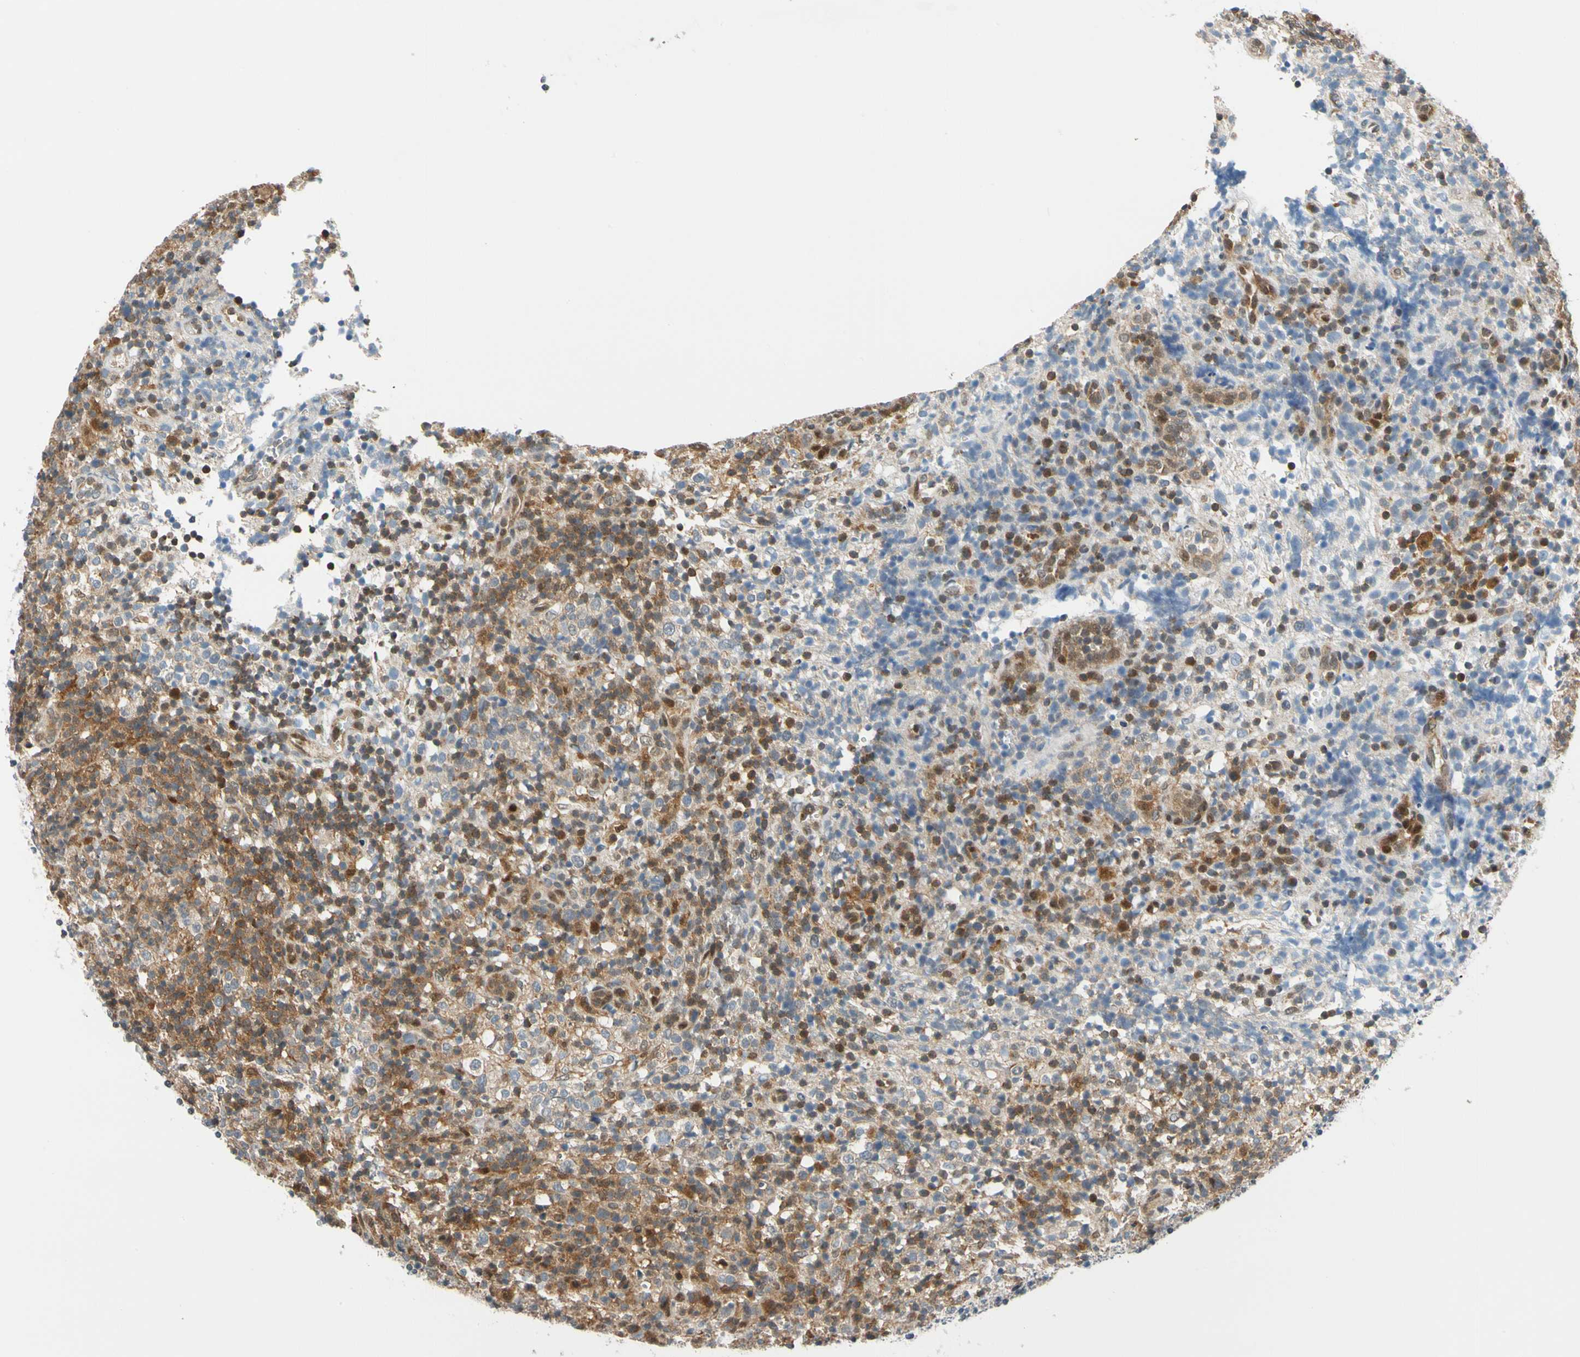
{"staining": {"intensity": "moderate", "quantity": "25%-75%", "location": "cytoplasmic/membranous"}, "tissue": "lymphoma", "cell_type": "Tumor cells", "image_type": "cancer", "snomed": [{"axis": "morphology", "description": "Malignant lymphoma, non-Hodgkin's type, High grade"}, {"axis": "topography", "description": "Lymph node"}], "caption": "High-grade malignant lymphoma, non-Hodgkin's type was stained to show a protein in brown. There is medium levels of moderate cytoplasmic/membranous positivity in approximately 25%-75% of tumor cells.", "gene": "MAPK9", "patient": {"sex": "female", "age": 76}}